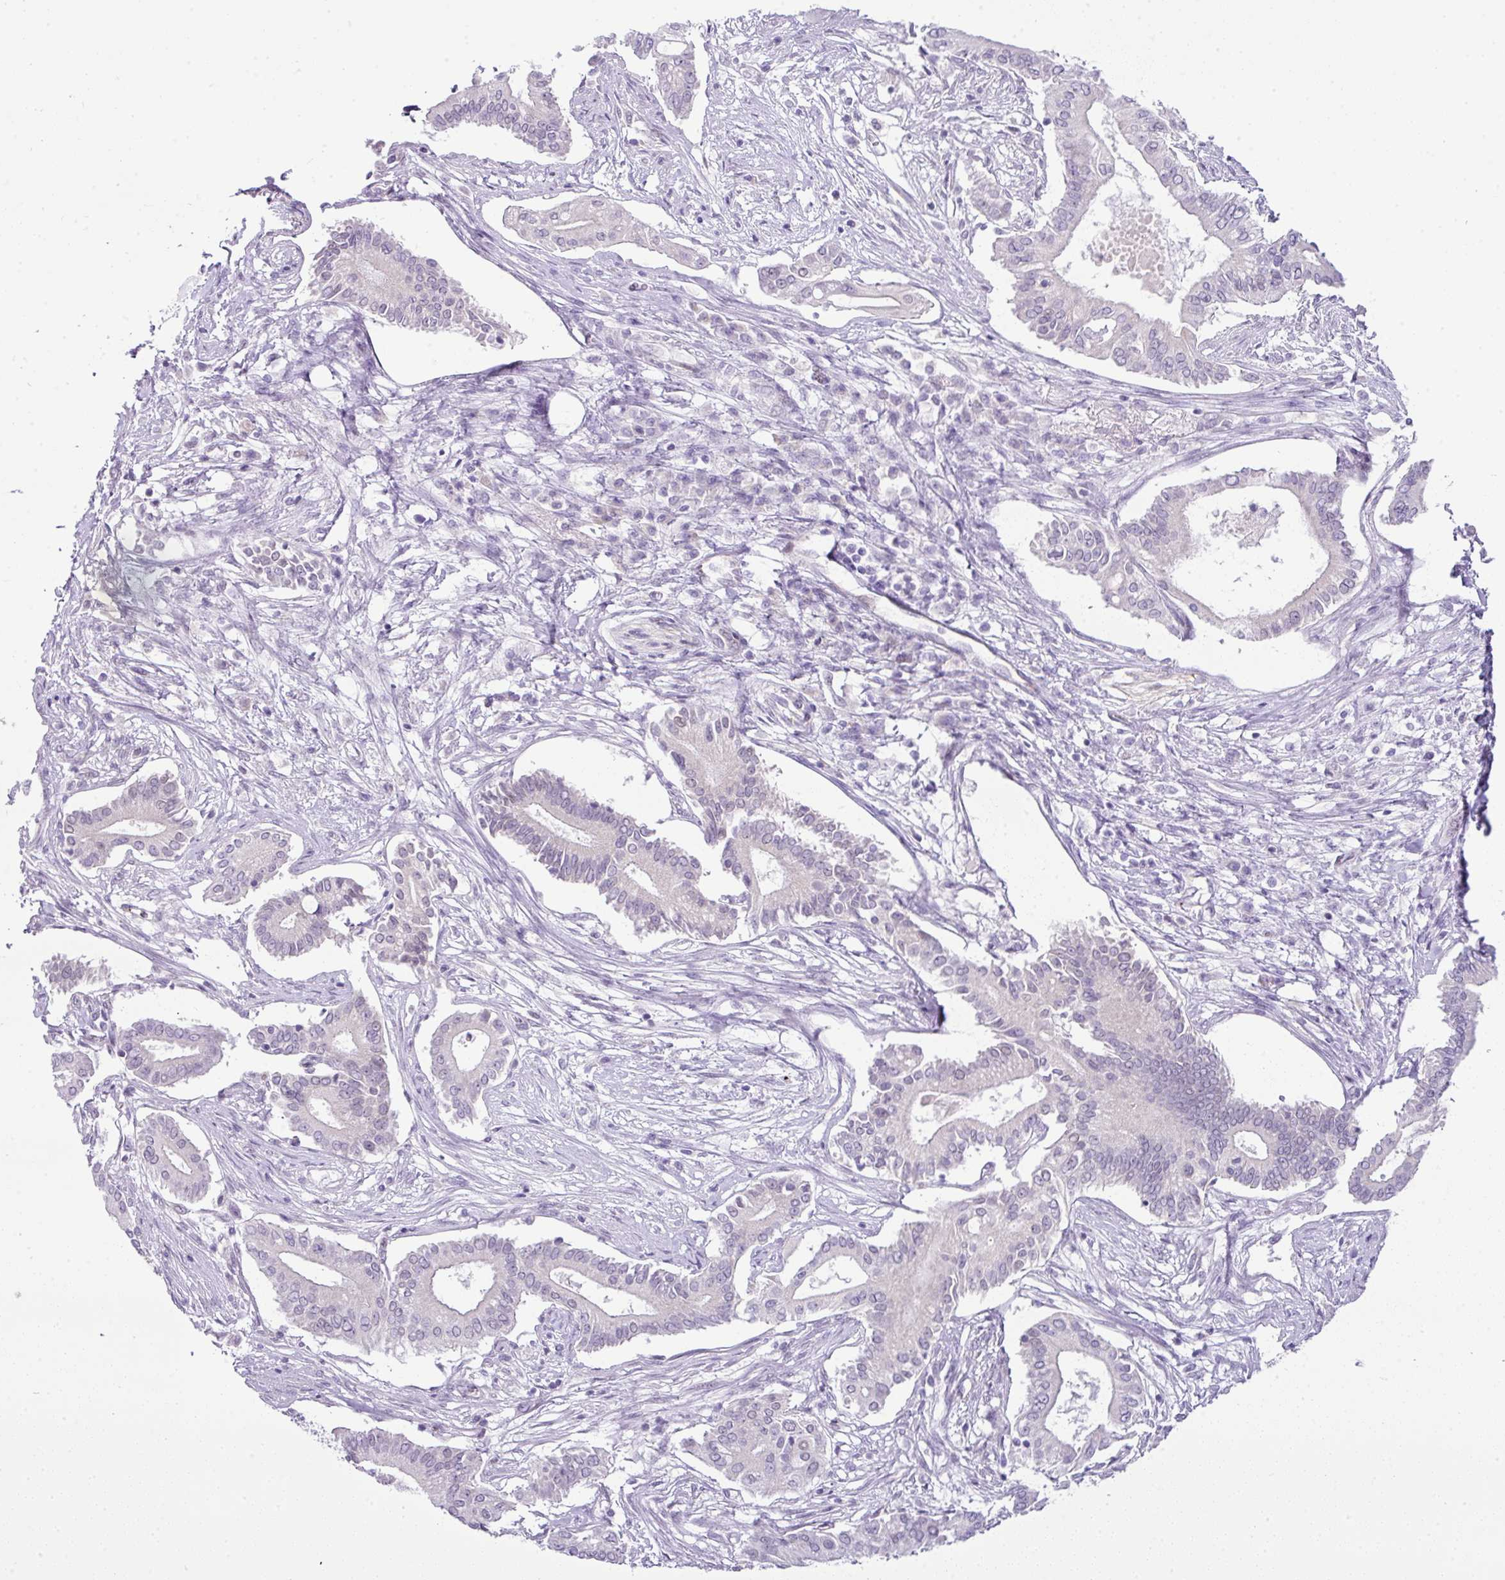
{"staining": {"intensity": "negative", "quantity": "none", "location": "none"}, "tissue": "pancreatic cancer", "cell_type": "Tumor cells", "image_type": "cancer", "snomed": [{"axis": "morphology", "description": "Adenocarcinoma, NOS"}, {"axis": "topography", "description": "Pancreas"}], "caption": "An immunohistochemistry (IHC) image of pancreatic adenocarcinoma is shown. There is no staining in tumor cells of pancreatic adenocarcinoma.", "gene": "CMTM5", "patient": {"sex": "female", "age": 68}}